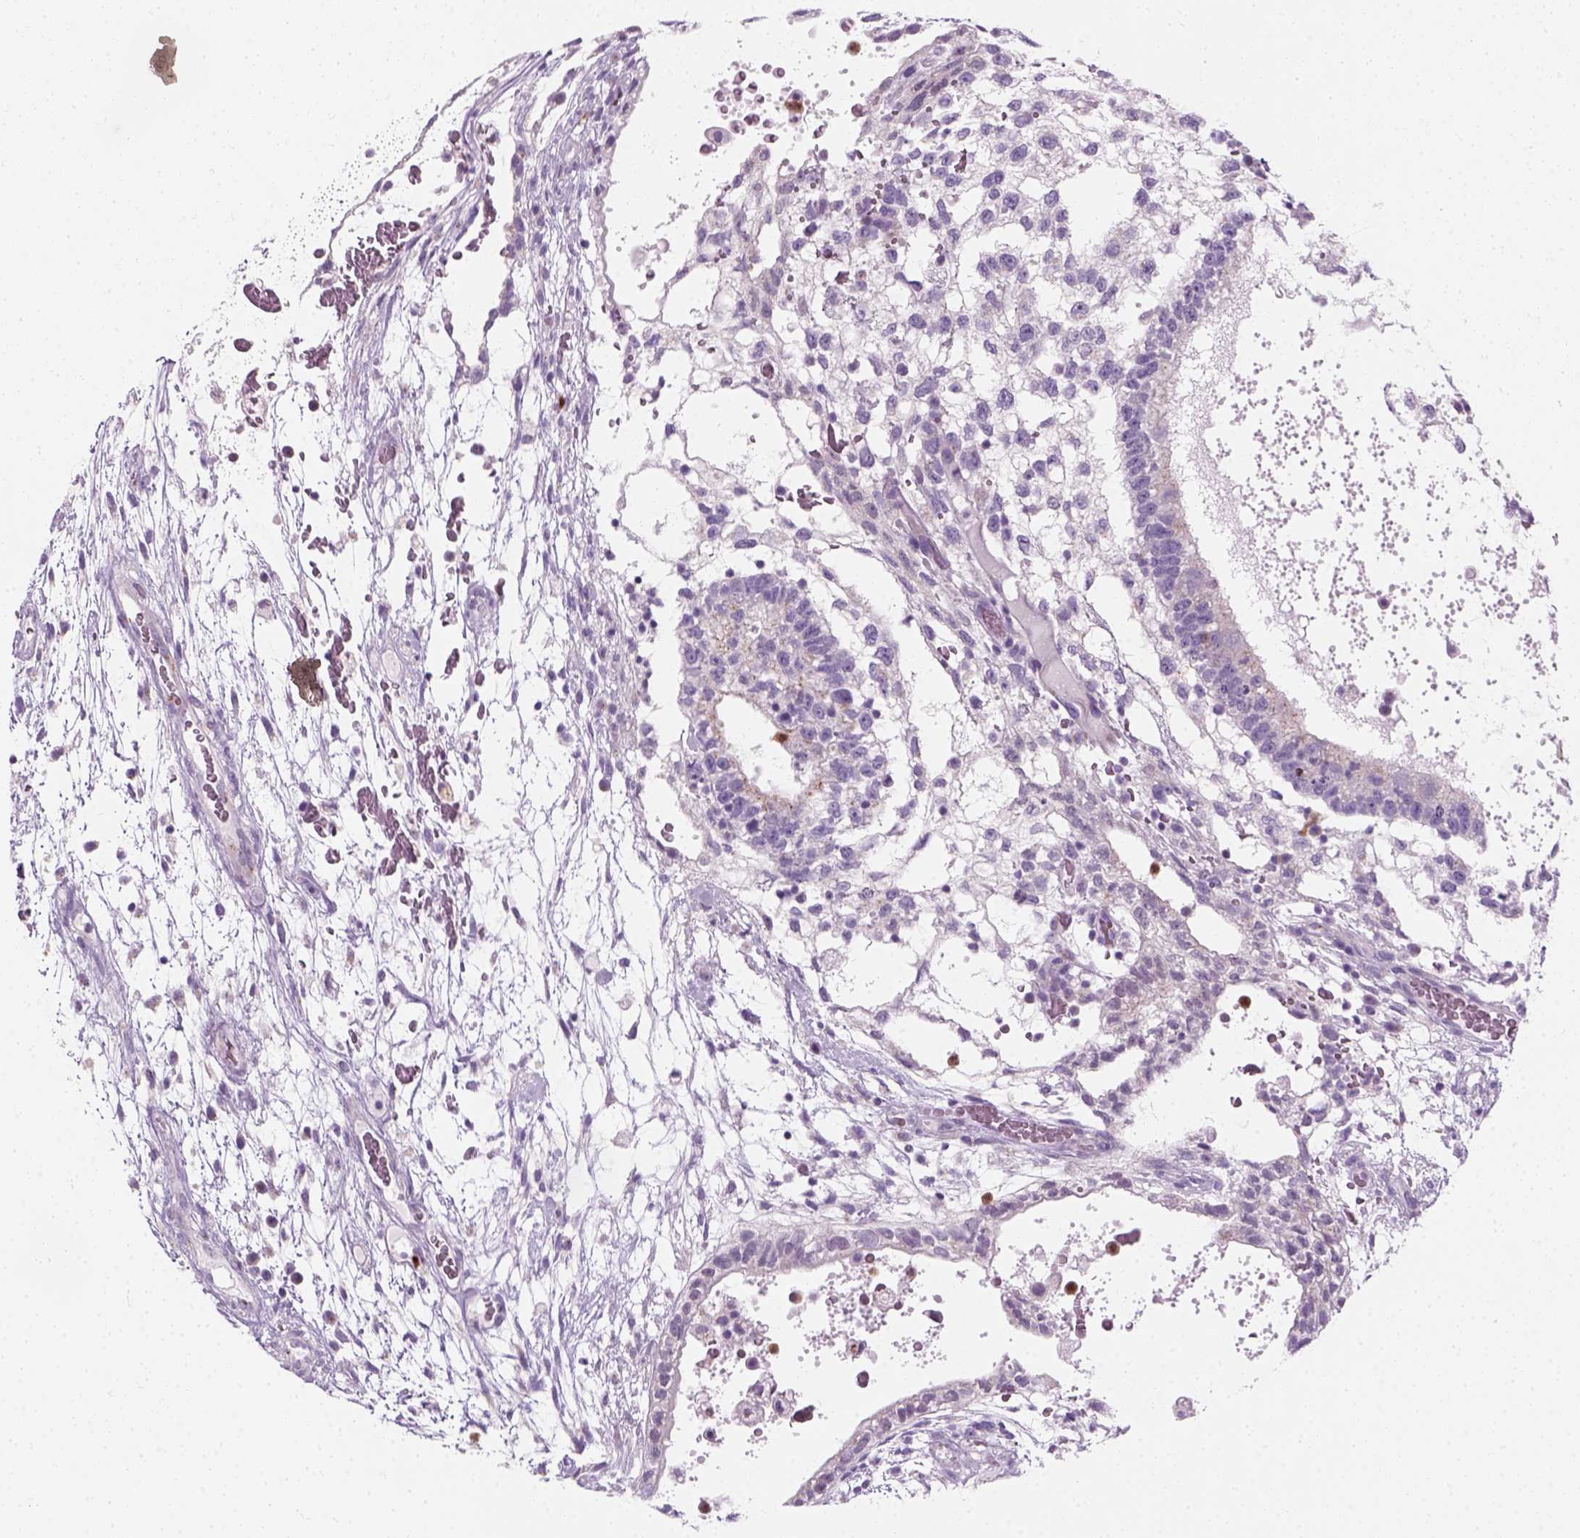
{"staining": {"intensity": "negative", "quantity": "none", "location": "none"}, "tissue": "testis cancer", "cell_type": "Tumor cells", "image_type": "cancer", "snomed": [{"axis": "morphology", "description": "Normal tissue, NOS"}, {"axis": "morphology", "description": "Carcinoma, Embryonal, NOS"}, {"axis": "topography", "description": "Testis"}], "caption": "Human embryonal carcinoma (testis) stained for a protein using immunohistochemistry shows no positivity in tumor cells.", "gene": "IL4", "patient": {"sex": "male", "age": 32}}